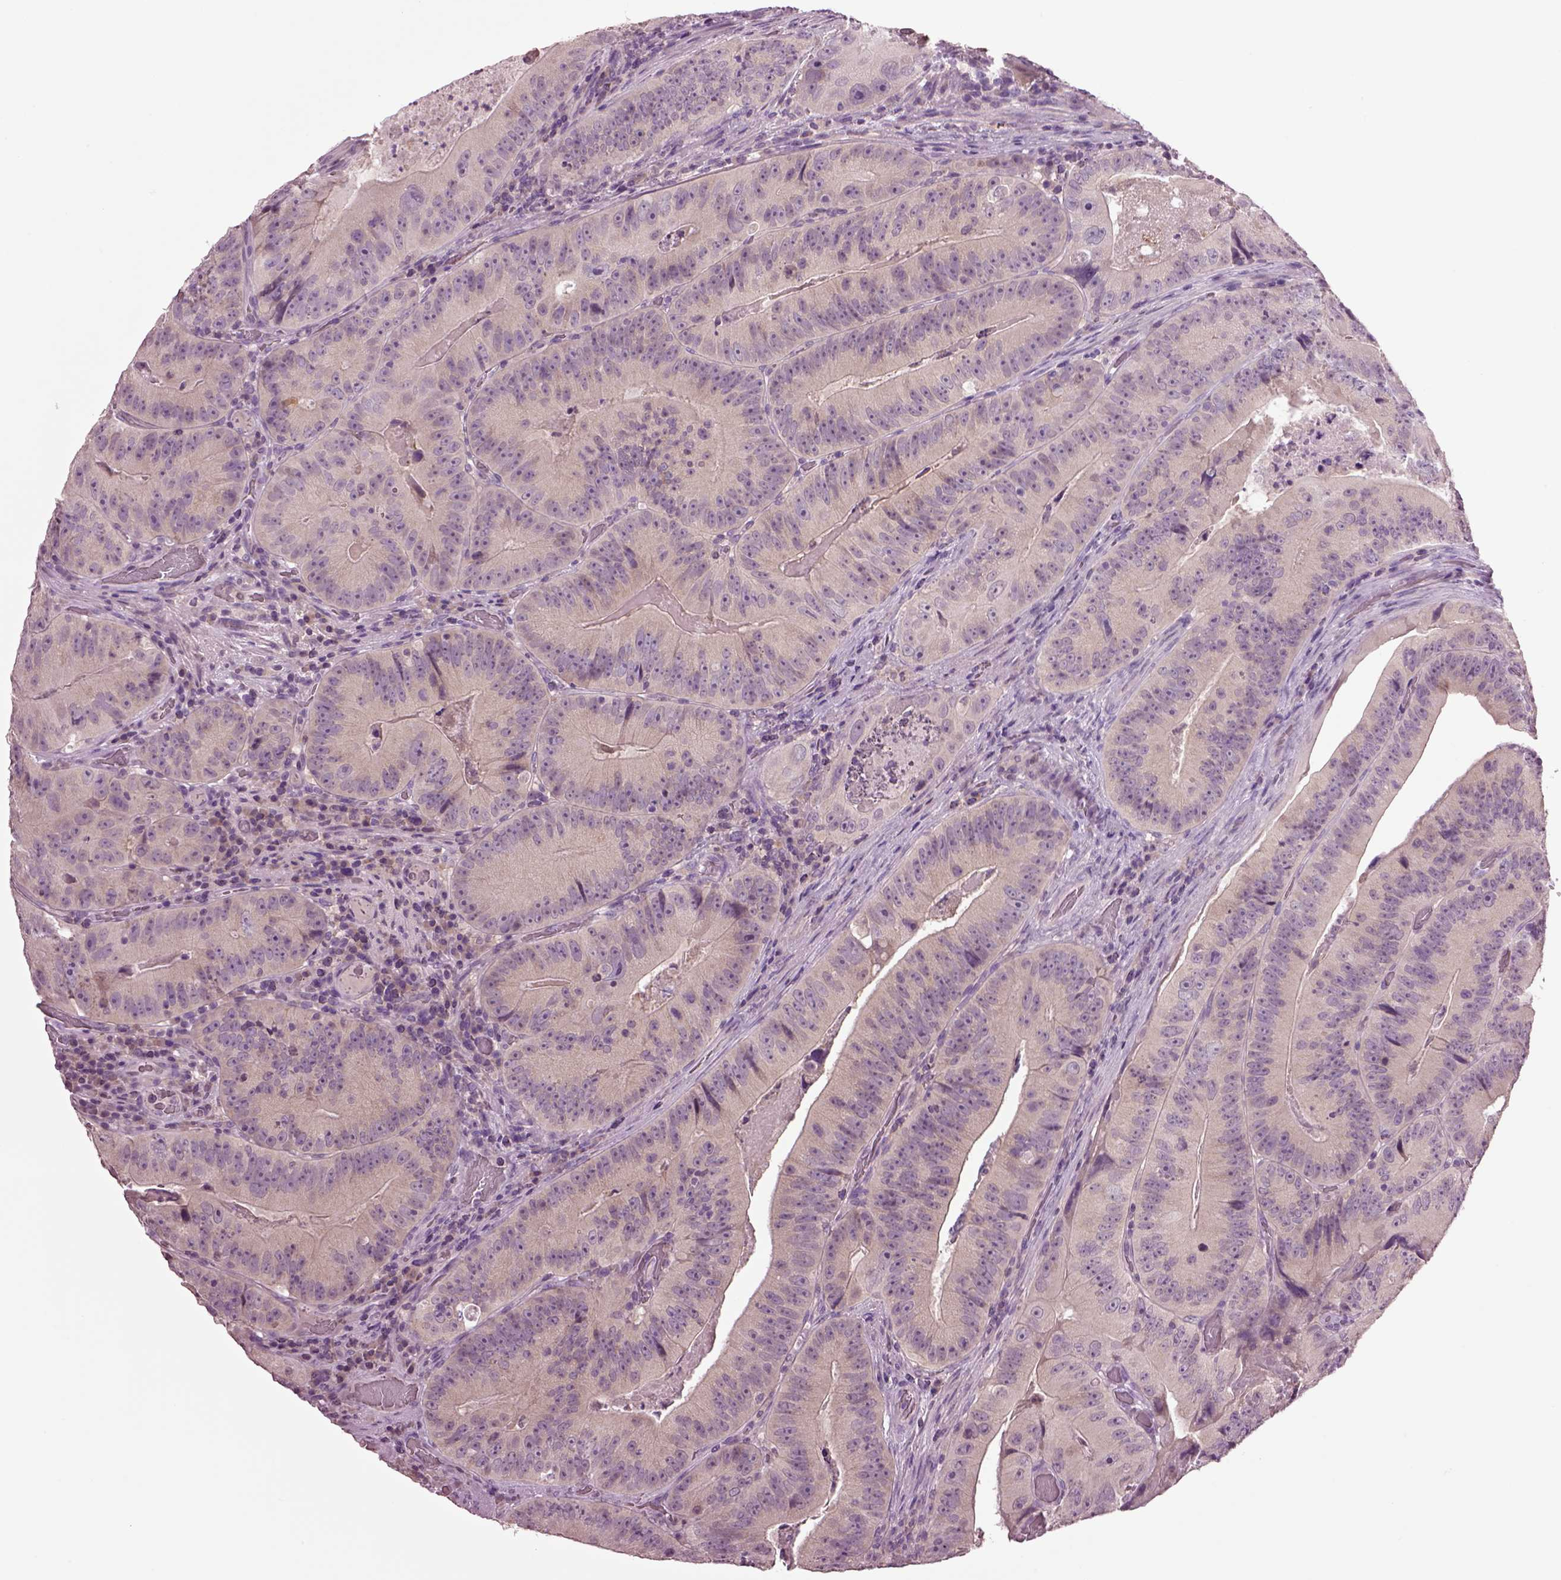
{"staining": {"intensity": "negative", "quantity": "none", "location": "none"}, "tissue": "colorectal cancer", "cell_type": "Tumor cells", "image_type": "cancer", "snomed": [{"axis": "morphology", "description": "Adenocarcinoma, NOS"}, {"axis": "topography", "description": "Colon"}], "caption": "Immunohistochemistry (IHC) micrograph of adenocarcinoma (colorectal) stained for a protein (brown), which reveals no positivity in tumor cells.", "gene": "CLPSL1", "patient": {"sex": "female", "age": 86}}